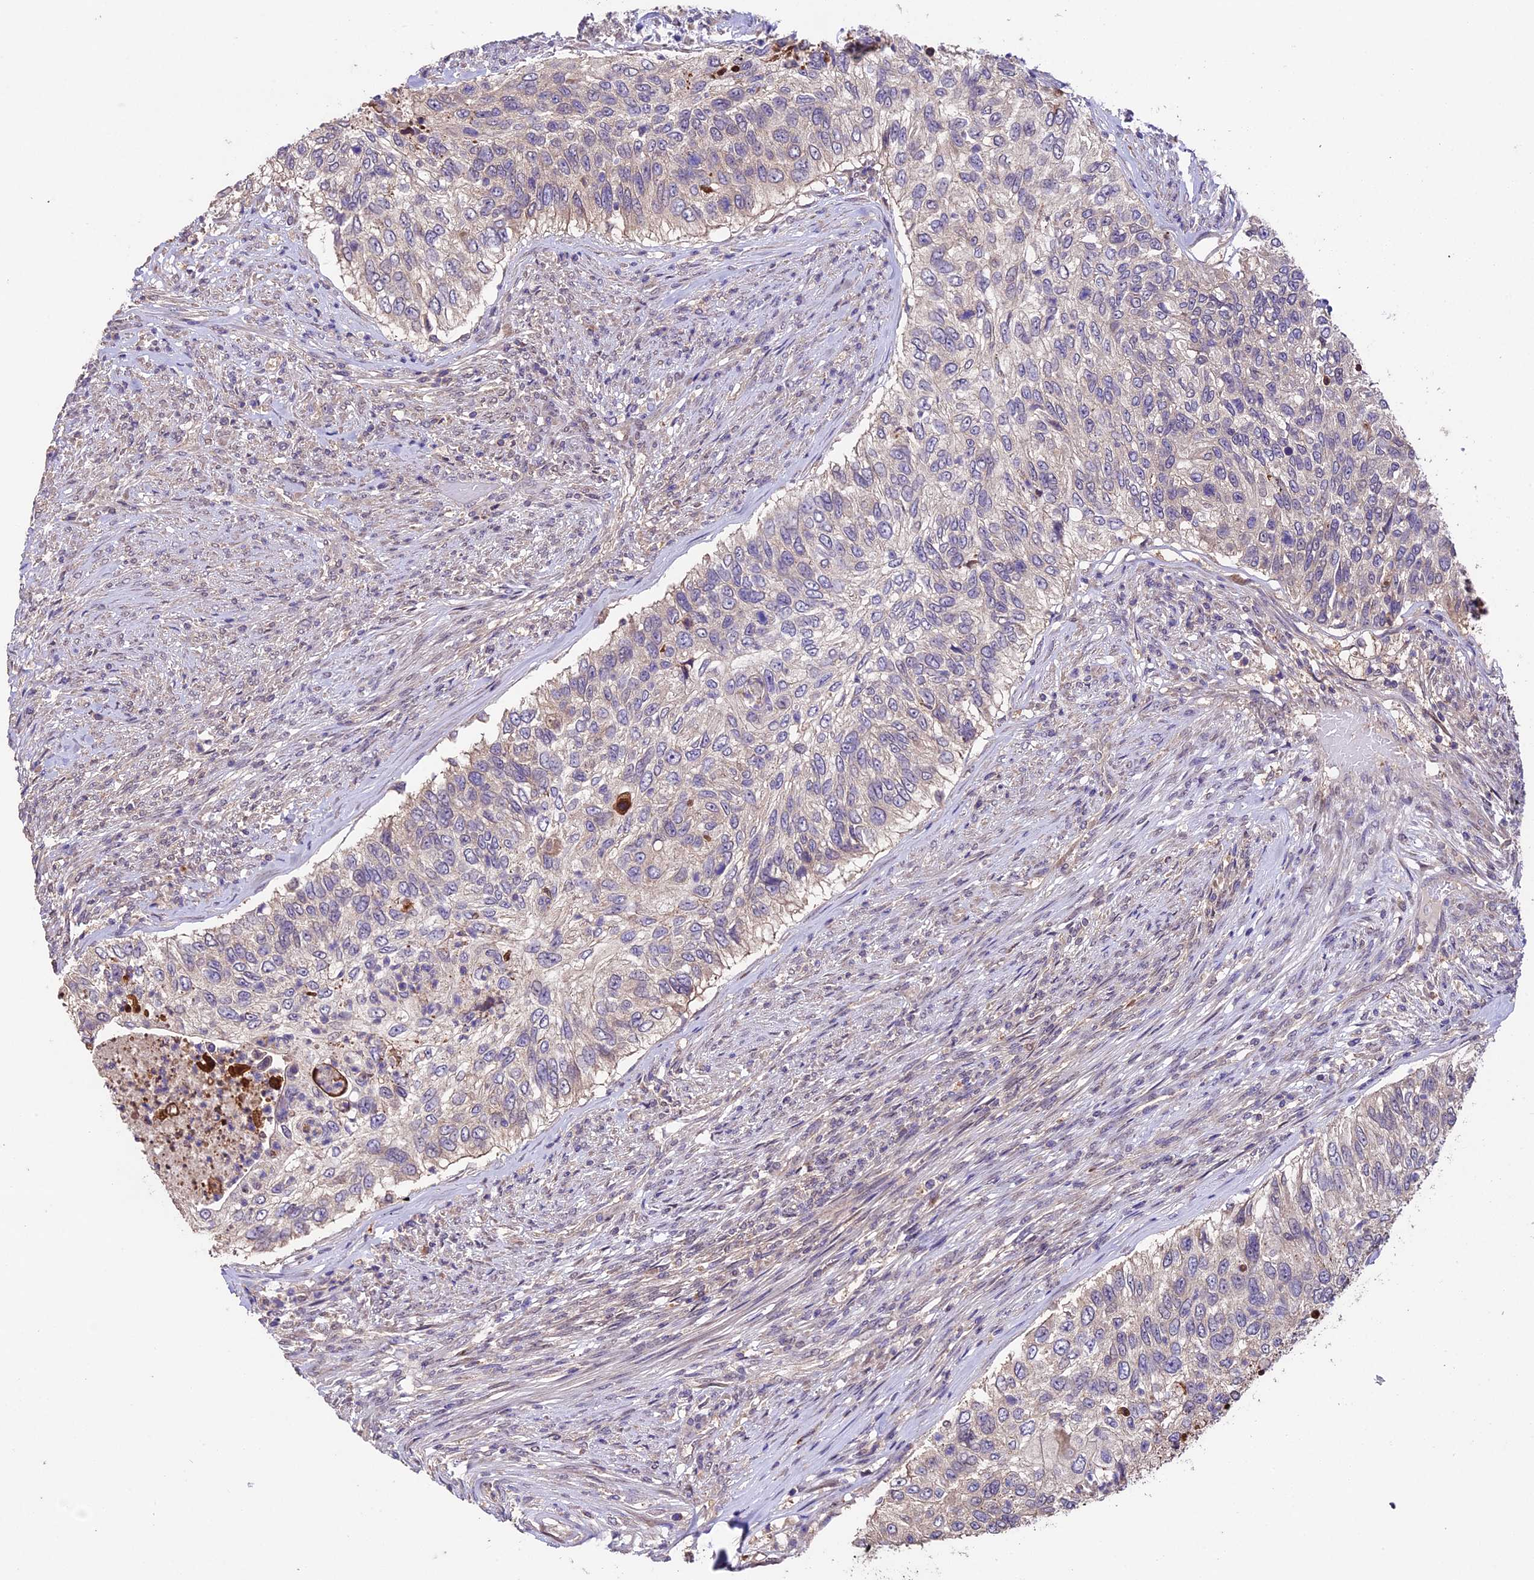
{"staining": {"intensity": "negative", "quantity": "none", "location": "none"}, "tissue": "urothelial cancer", "cell_type": "Tumor cells", "image_type": "cancer", "snomed": [{"axis": "morphology", "description": "Urothelial carcinoma, High grade"}, {"axis": "topography", "description": "Urinary bladder"}], "caption": "Tumor cells show no significant expression in urothelial carcinoma (high-grade).", "gene": "SBNO2", "patient": {"sex": "female", "age": 60}}